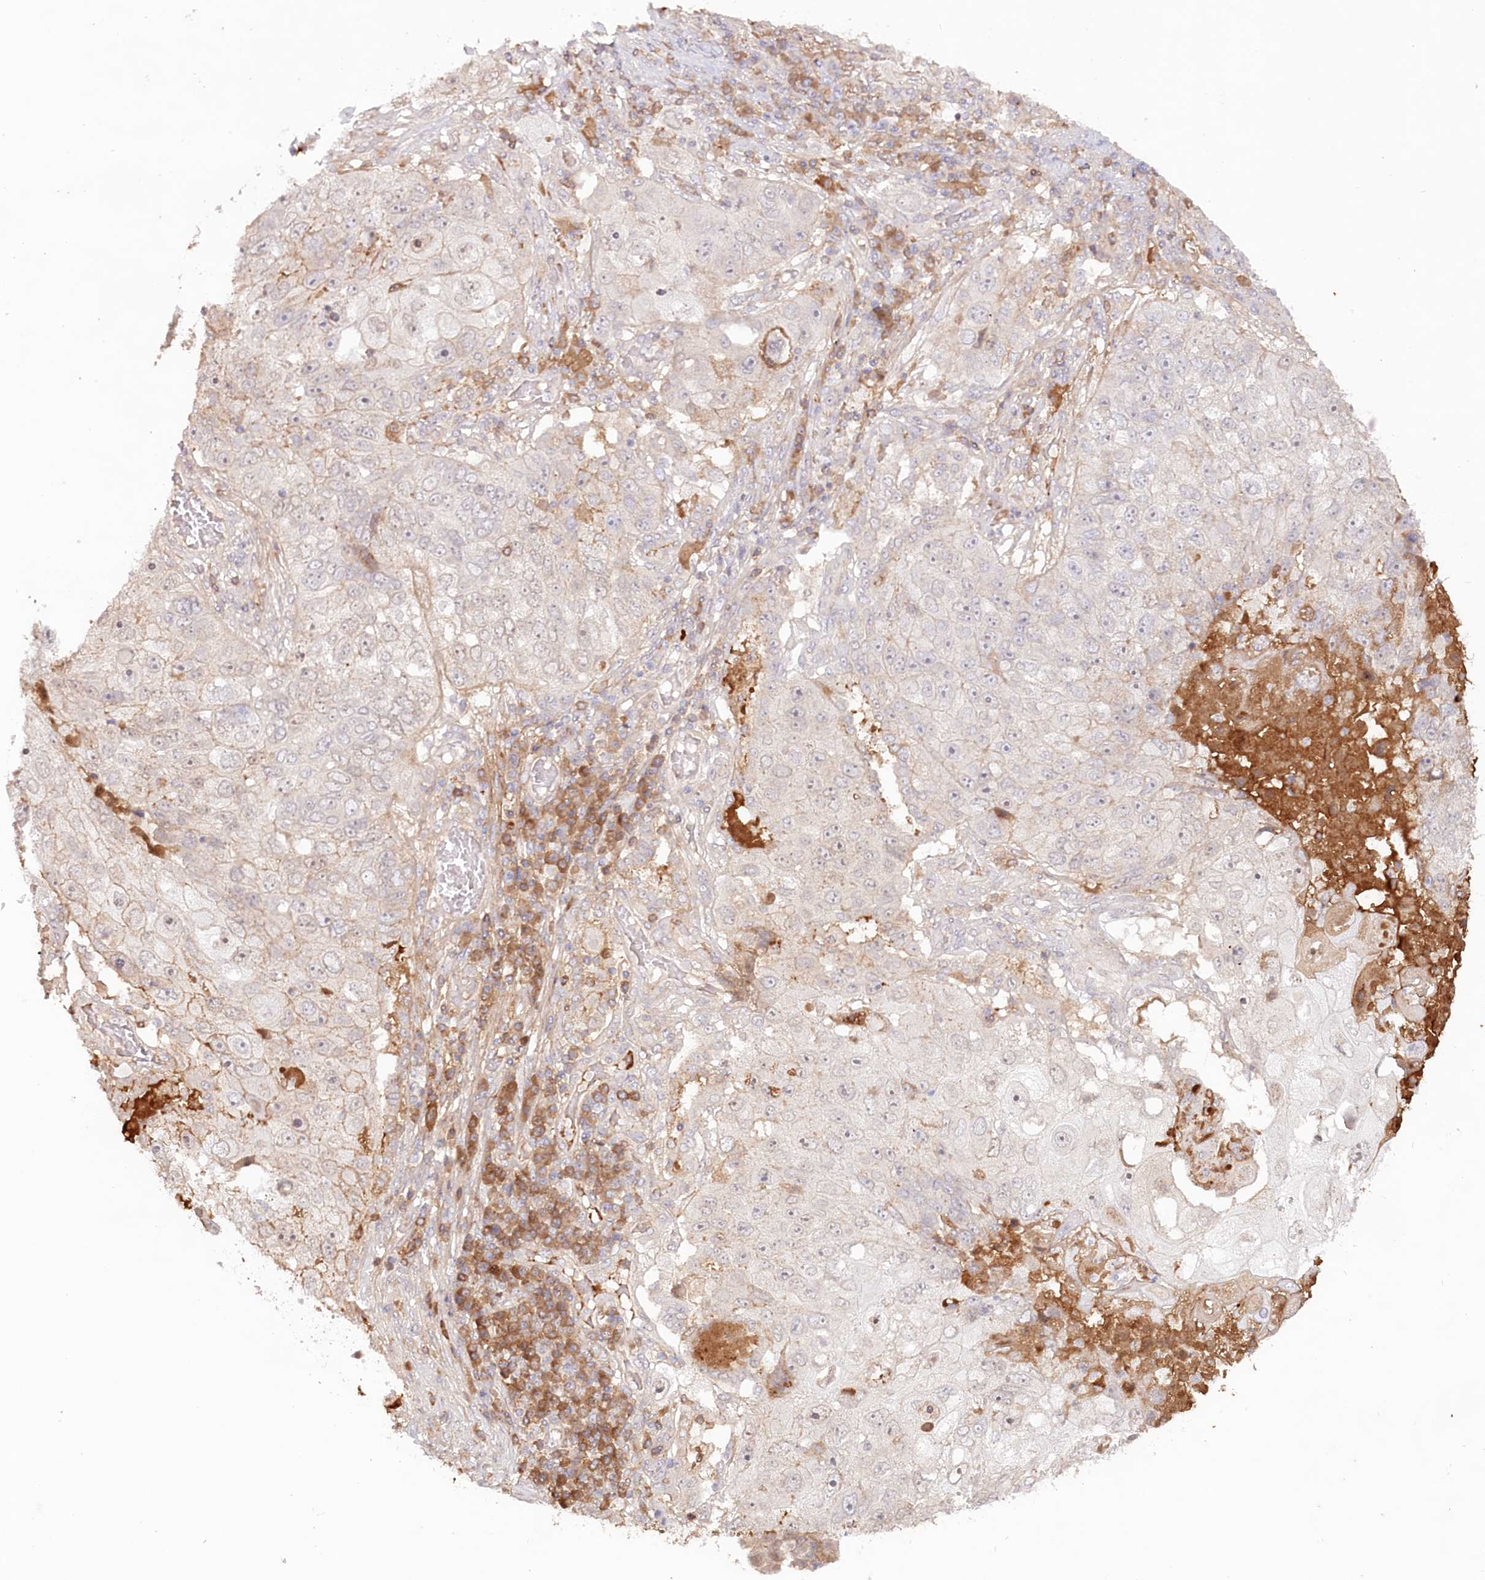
{"staining": {"intensity": "negative", "quantity": "none", "location": "none"}, "tissue": "lung cancer", "cell_type": "Tumor cells", "image_type": "cancer", "snomed": [{"axis": "morphology", "description": "Squamous cell carcinoma, NOS"}, {"axis": "topography", "description": "Lung"}], "caption": "Immunohistochemical staining of human lung cancer (squamous cell carcinoma) exhibits no significant expression in tumor cells. Nuclei are stained in blue.", "gene": "PSAPL1", "patient": {"sex": "male", "age": 61}}